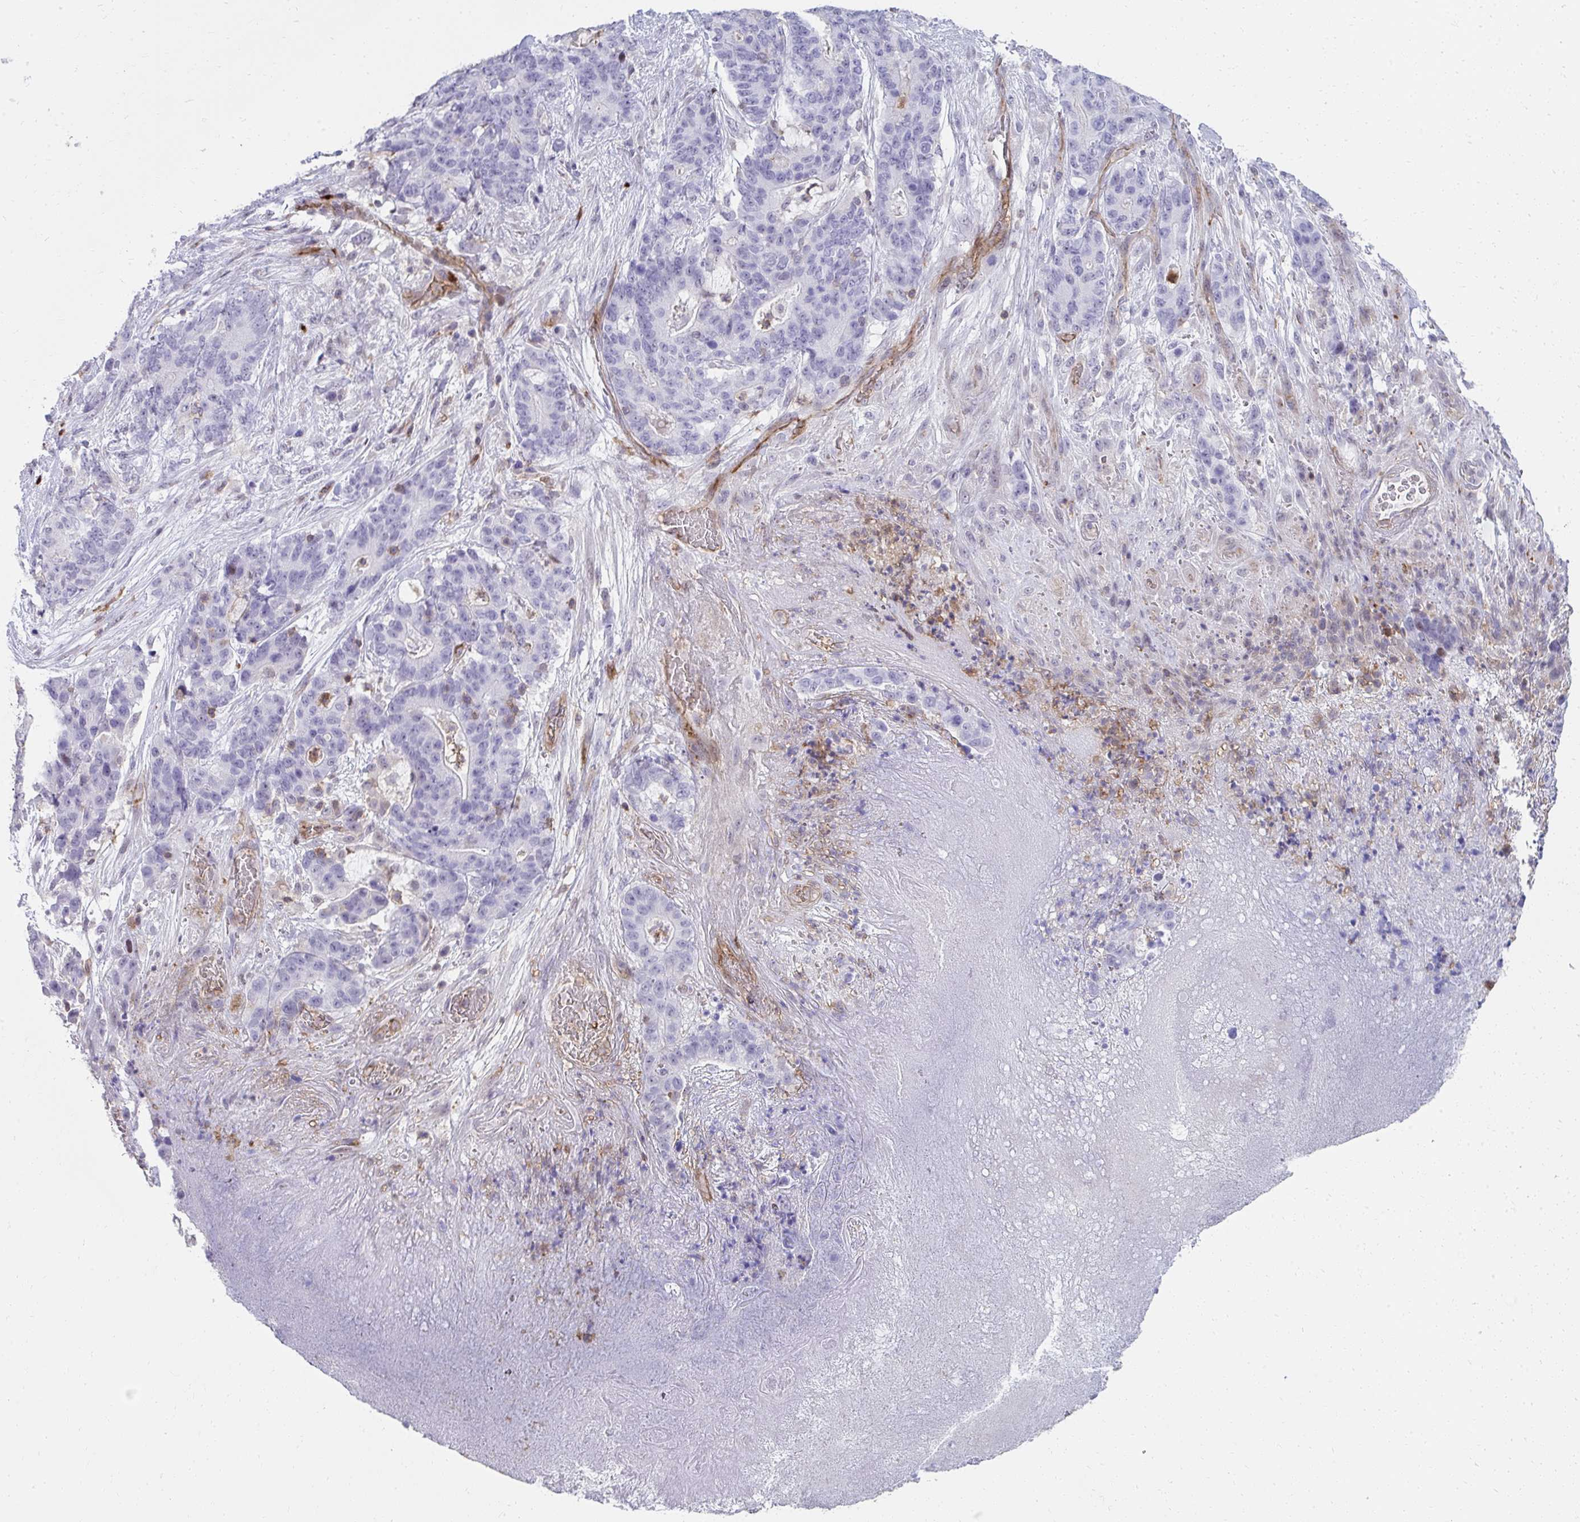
{"staining": {"intensity": "negative", "quantity": "none", "location": "none"}, "tissue": "stomach cancer", "cell_type": "Tumor cells", "image_type": "cancer", "snomed": [{"axis": "morphology", "description": "Normal tissue, NOS"}, {"axis": "morphology", "description": "Adenocarcinoma, NOS"}, {"axis": "topography", "description": "Stomach"}], "caption": "Tumor cells show no significant staining in stomach cancer. (Brightfield microscopy of DAB (3,3'-diaminobenzidine) immunohistochemistry (IHC) at high magnification).", "gene": "FOXN3", "patient": {"sex": "female", "age": 64}}